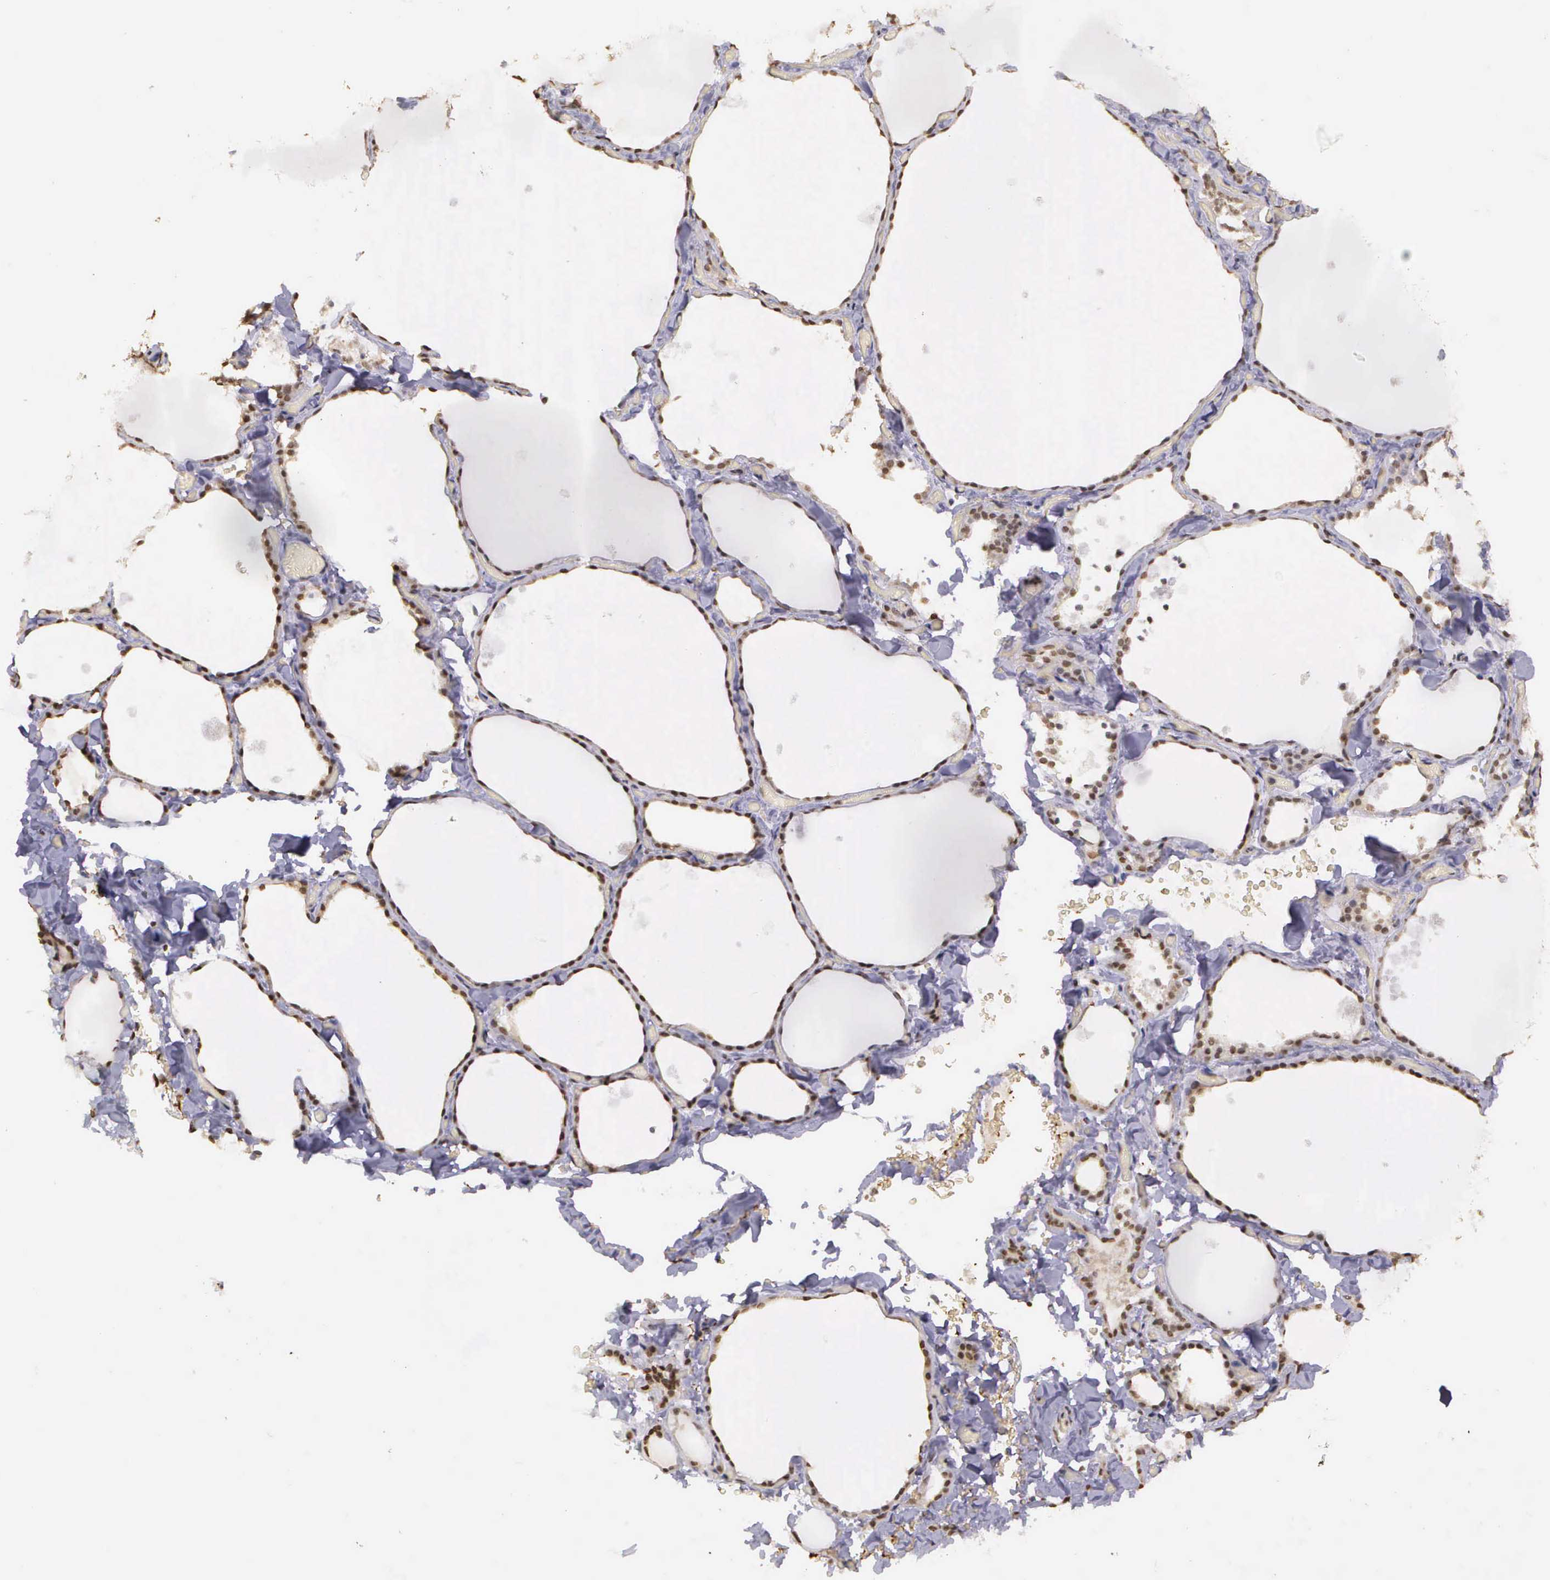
{"staining": {"intensity": "weak", "quantity": "25%-75%", "location": "nuclear"}, "tissue": "thyroid gland", "cell_type": "Glandular cells", "image_type": "normal", "snomed": [{"axis": "morphology", "description": "Normal tissue, NOS"}, {"axis": "topography", "description": "Thyroid gland"}], "caption": "Glandular cells reveal weak nuclear staining in approximately 25%-75% of cells in unremarkable thyroid gland. Nuclei are stained in blue.", "gene": "ARMCX5", "patient": {"sex": "male", "age": 34}}